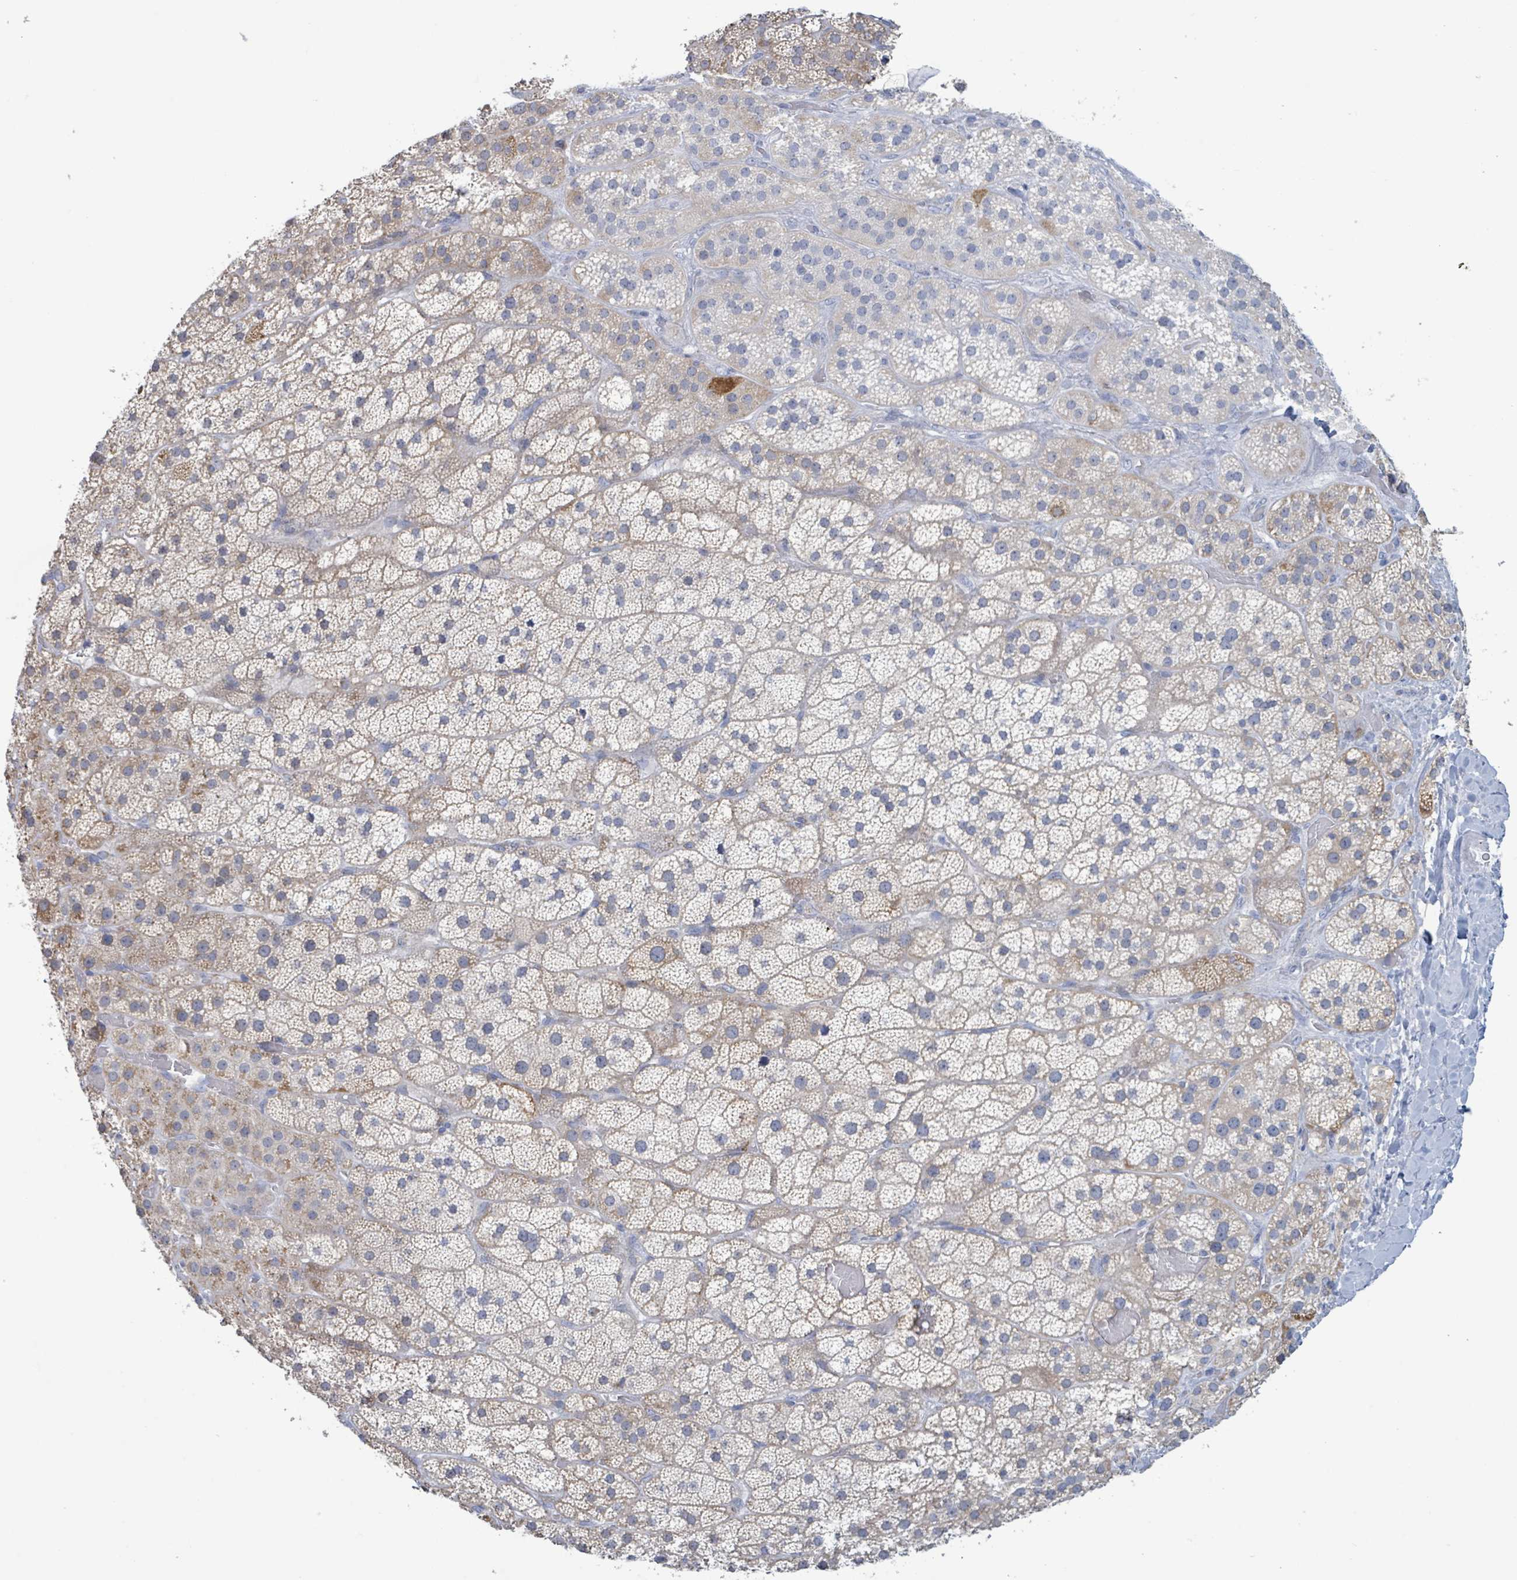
{"staining": {"intensity": "moderate", "quantity": "<25%", "location": "cytoplasmic/membranous"}, "tissue": "adrenal gland", "cell_type": "Glandular cells", "image_type": "normal", "snomed": [{"axis": "morphology", "description": "Normal tissue, NOS"}, {"axis": "topography", "description": "Adrenal gland"}], "caption": "Moderate cytoplasmic/membranous protein positivity is present in about <25% of glandular cells in adrenal gland.", "gene": "AKR1C4", "patient": {"sex": "male", "age": 57}}